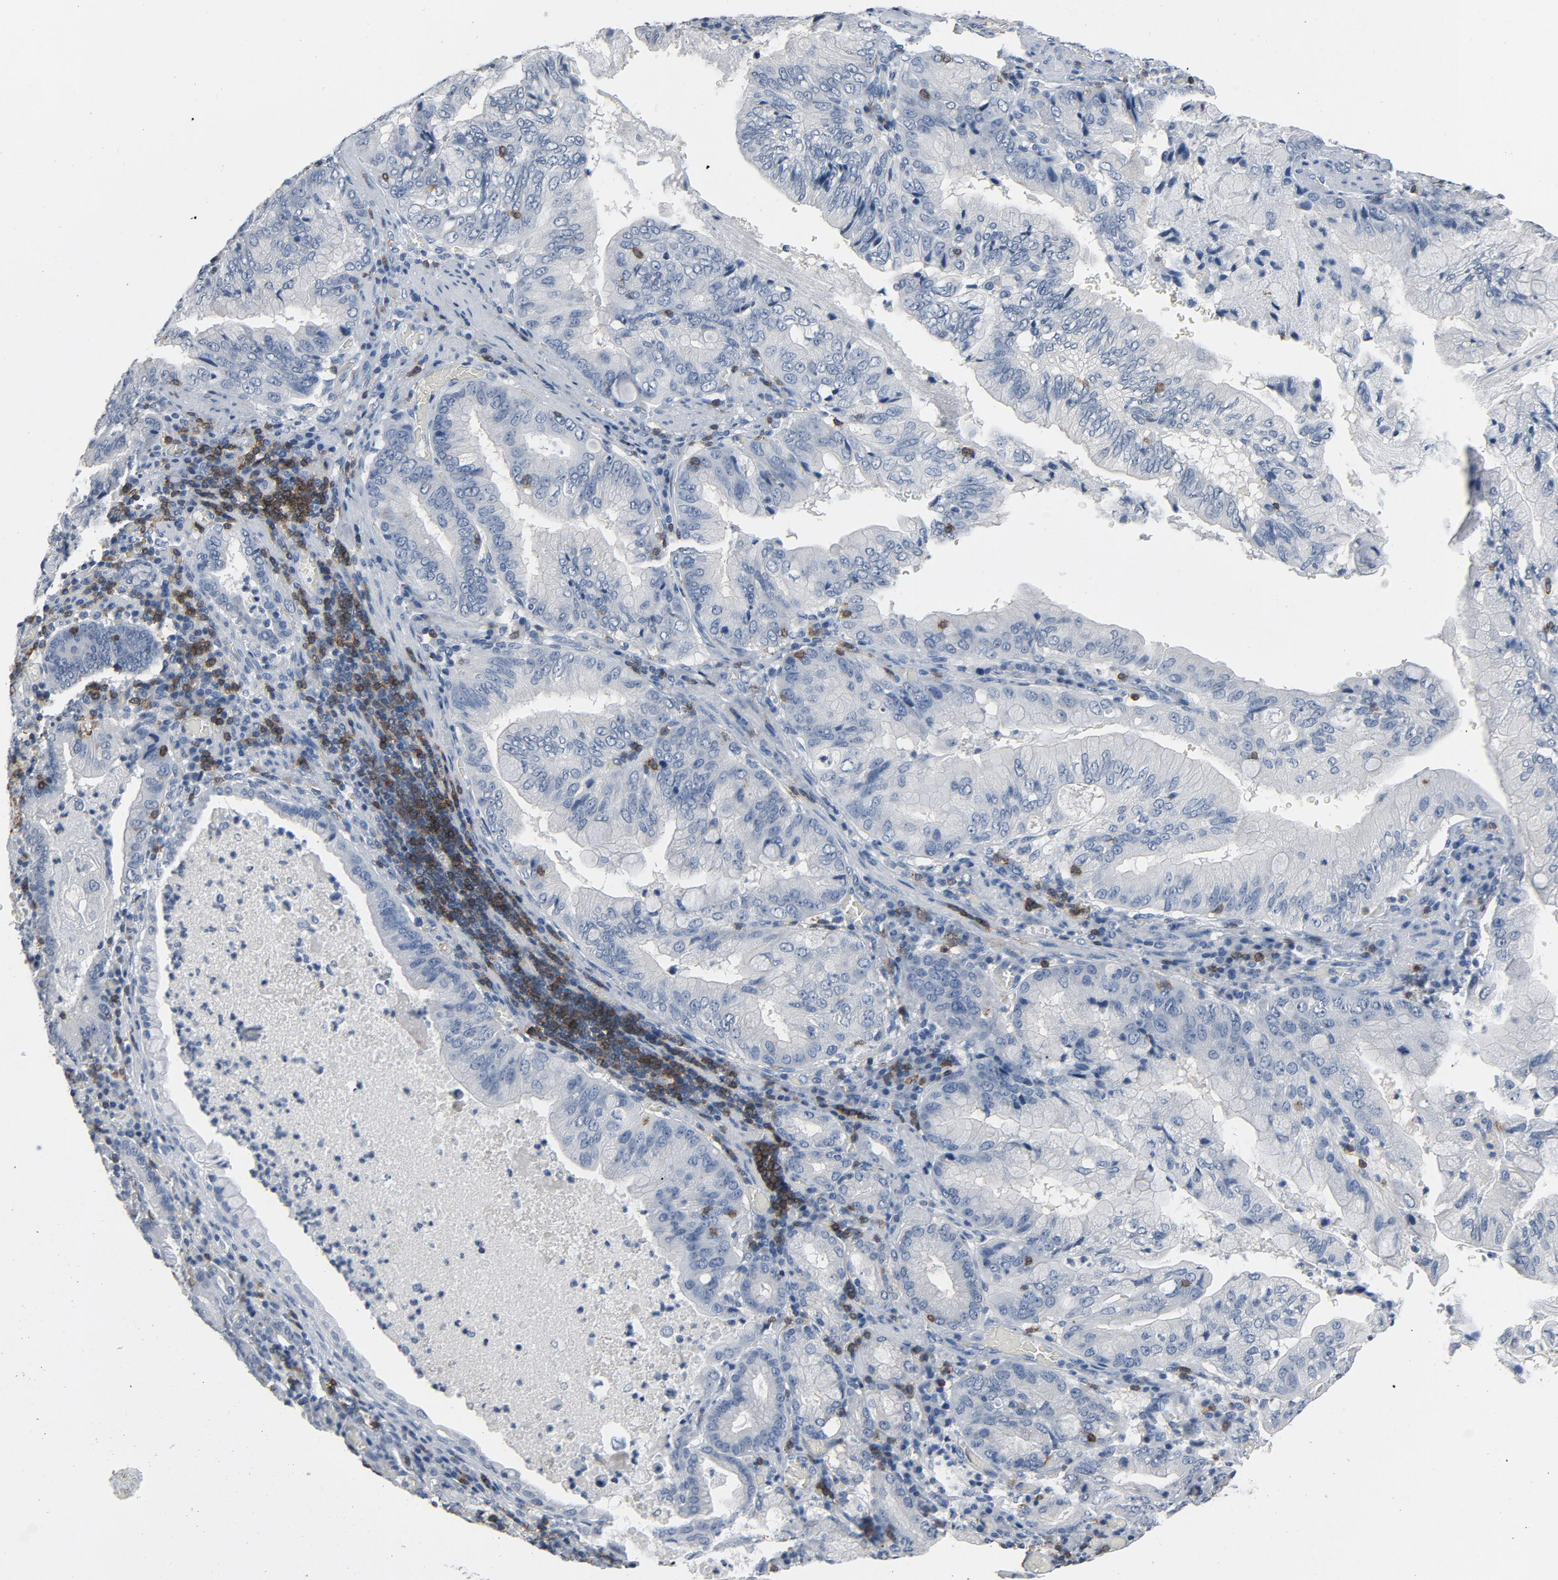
{"staining": {"intensity": "negative", "quantity": "none", "location": "none"}, "tissue": "stomach cancer", "cell_type": "Tumor cells", "image_type": "cancer", "snomed": [{"axis": "morphology", "description": "Adenocarcinoma, NOS"}, {"axis": "topography", "description": "Stomach, upper"}], "caption": "The micrograph demonstrates no staining of tumor cells in stomach cancer.", "gene": "LCK", "patient": {"sex": "male", "age": 80}}